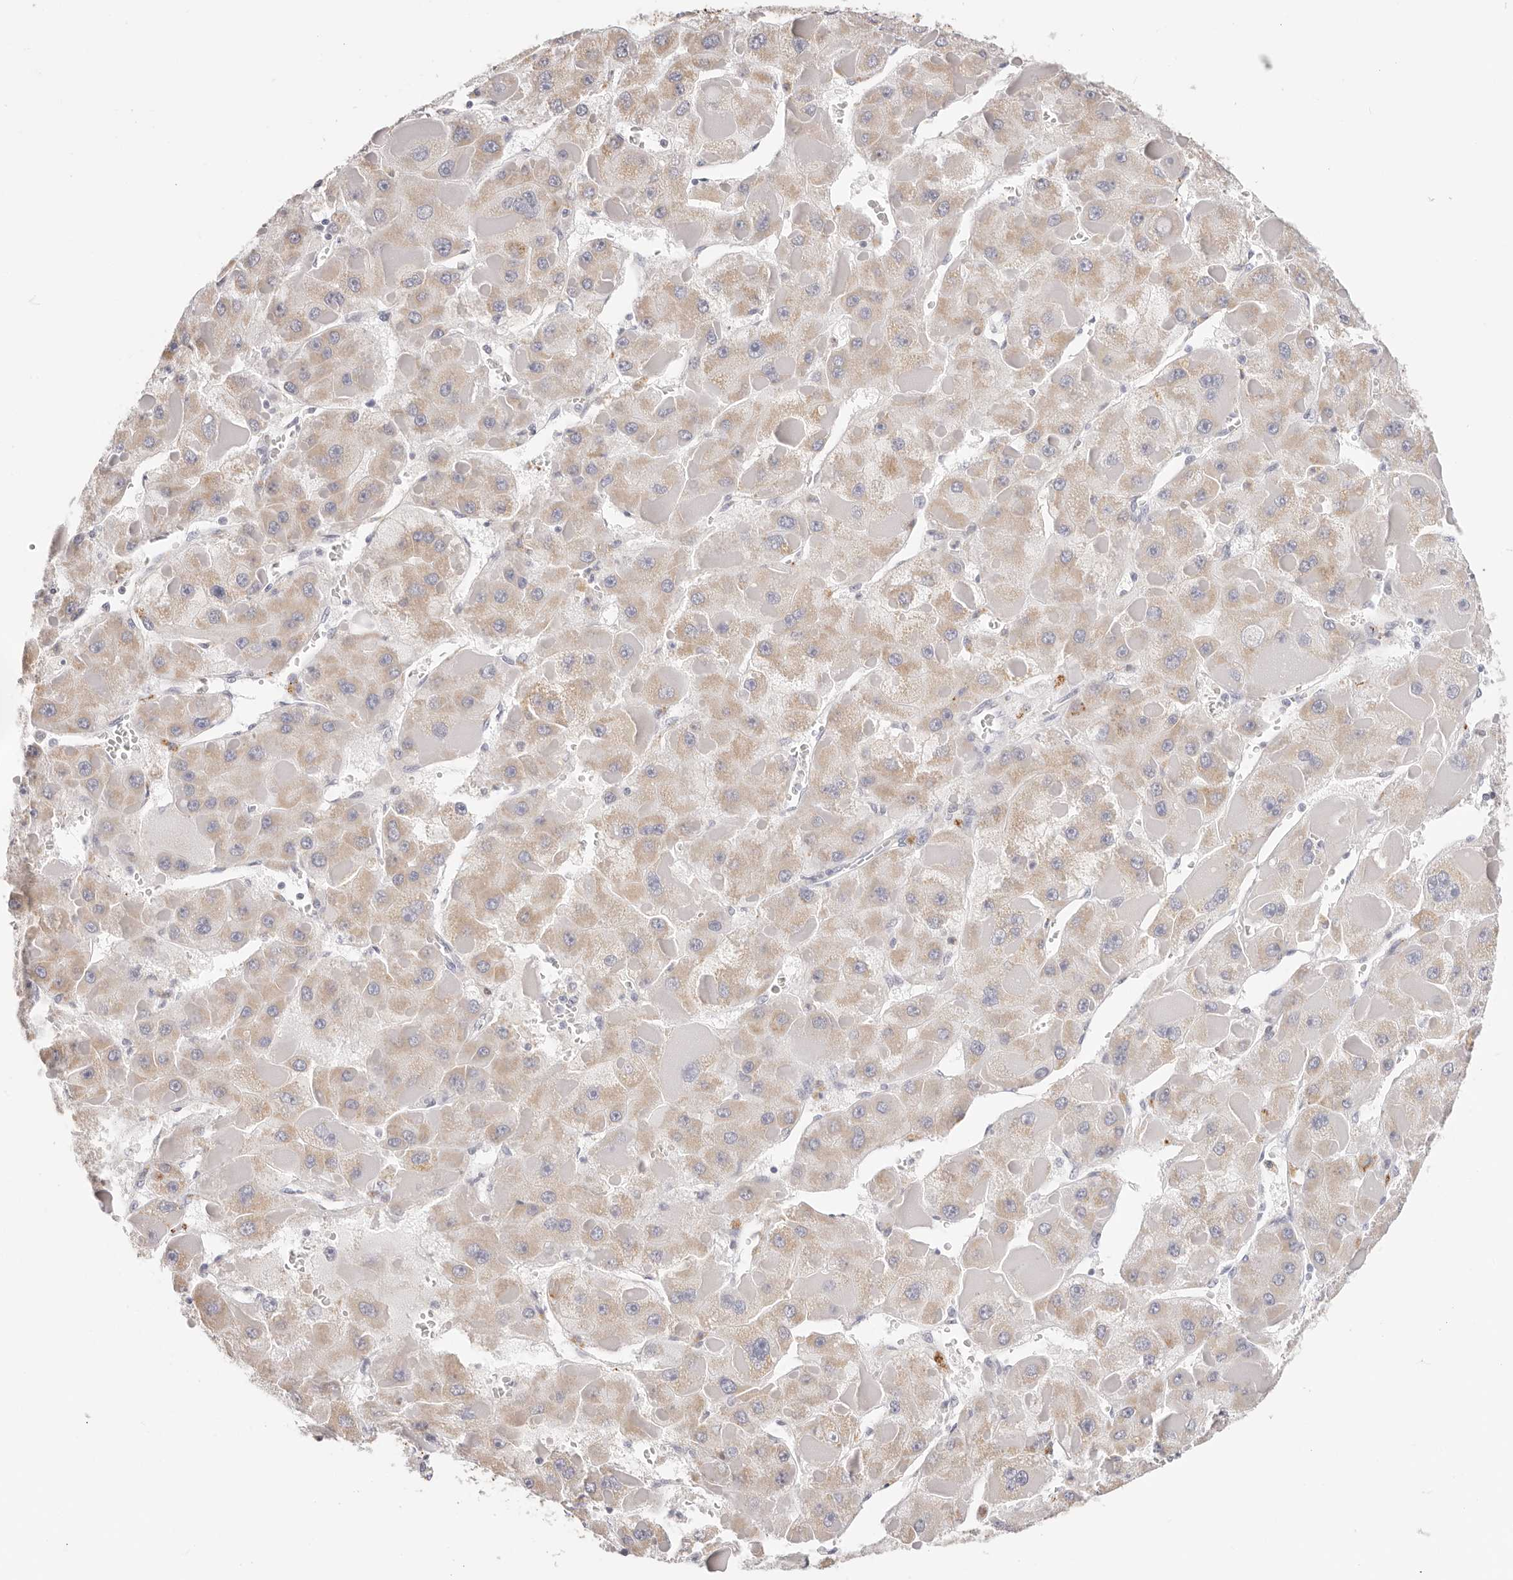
{"staining": {"intensity": "weak", "quantity": "25%-75%", "location": "cytoplasmic/membranous"}, "tissue": "liver cancer", "cell_type": "Tumor cells", "image_type": "cancer", "snomed": [{"axis": "morphology", "description": "Carcinoma, Hepatocellular, NOS"}, {"axis": "topography", "description": "Liver"}], "caption": "Protein staining shows weak cytoplasmic/membranous expression in about 25%-75% of tumor cells in liver cancer (hepatocellular carcinoma).", "gene": "STKLD1", "patient": {"sex": "female", "age": 73}}